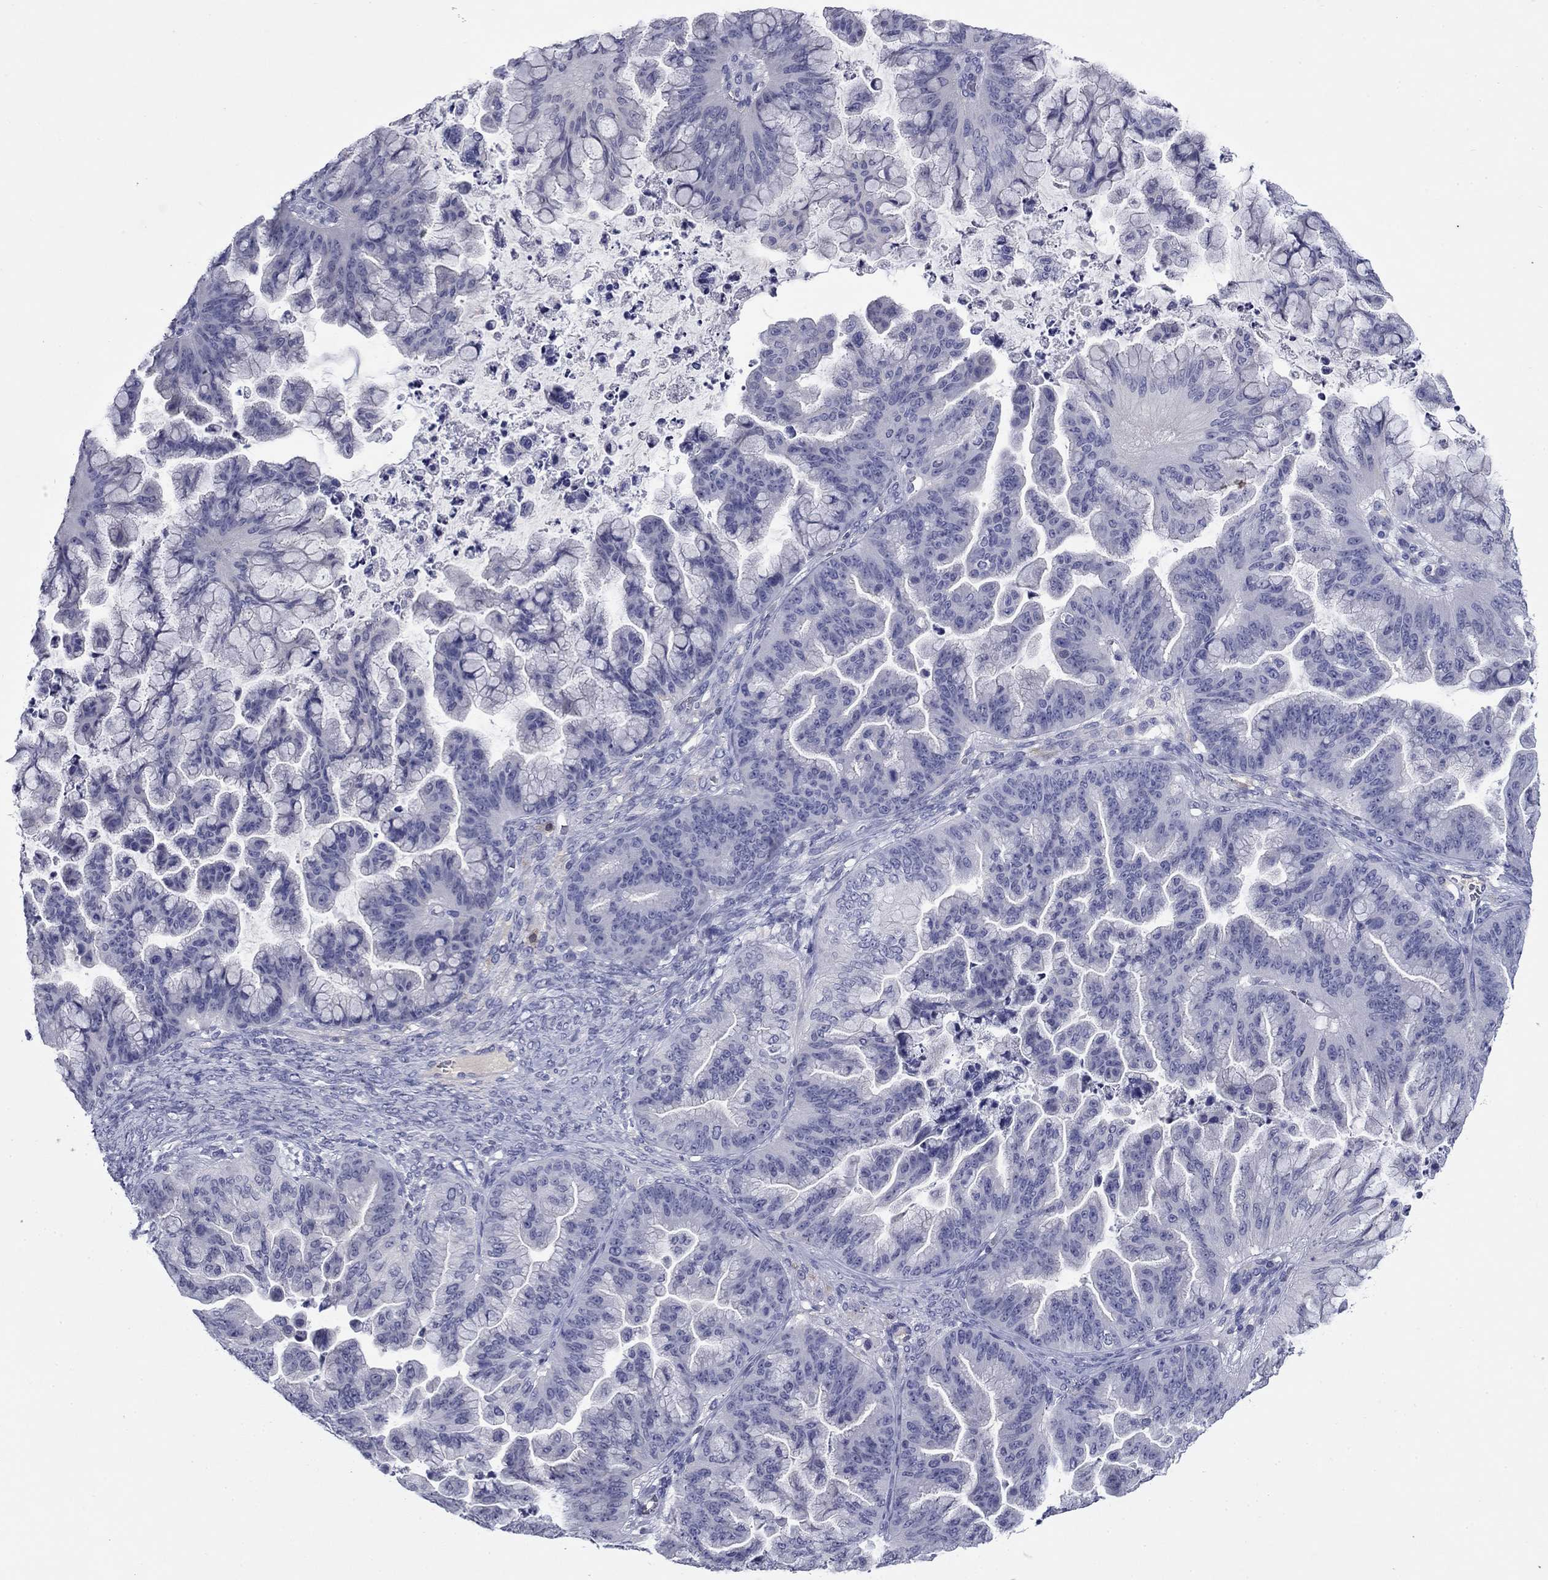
{"staining": {"intensity": "negative", "quantity": "none", "location": "none"}, "tissue": "ovarian cancer", "cell_type": "Tumor cells", "image_type": "cancer", "snomed": [{"axis": "morphology", "description": "Cystadenocarcinoma, mucinous, NOS"}, {"axis": "topography", "description": "Ovary"}], "caption": "Immunohistochemistry image of neoplastic tissue: ovarian cancer stained with DAB (3,3'-diaminobenzidine) displays no significant protein expression in tumor cells.", "gene": "CFAP119", "patient": {"sex": "female", "age": 67}}